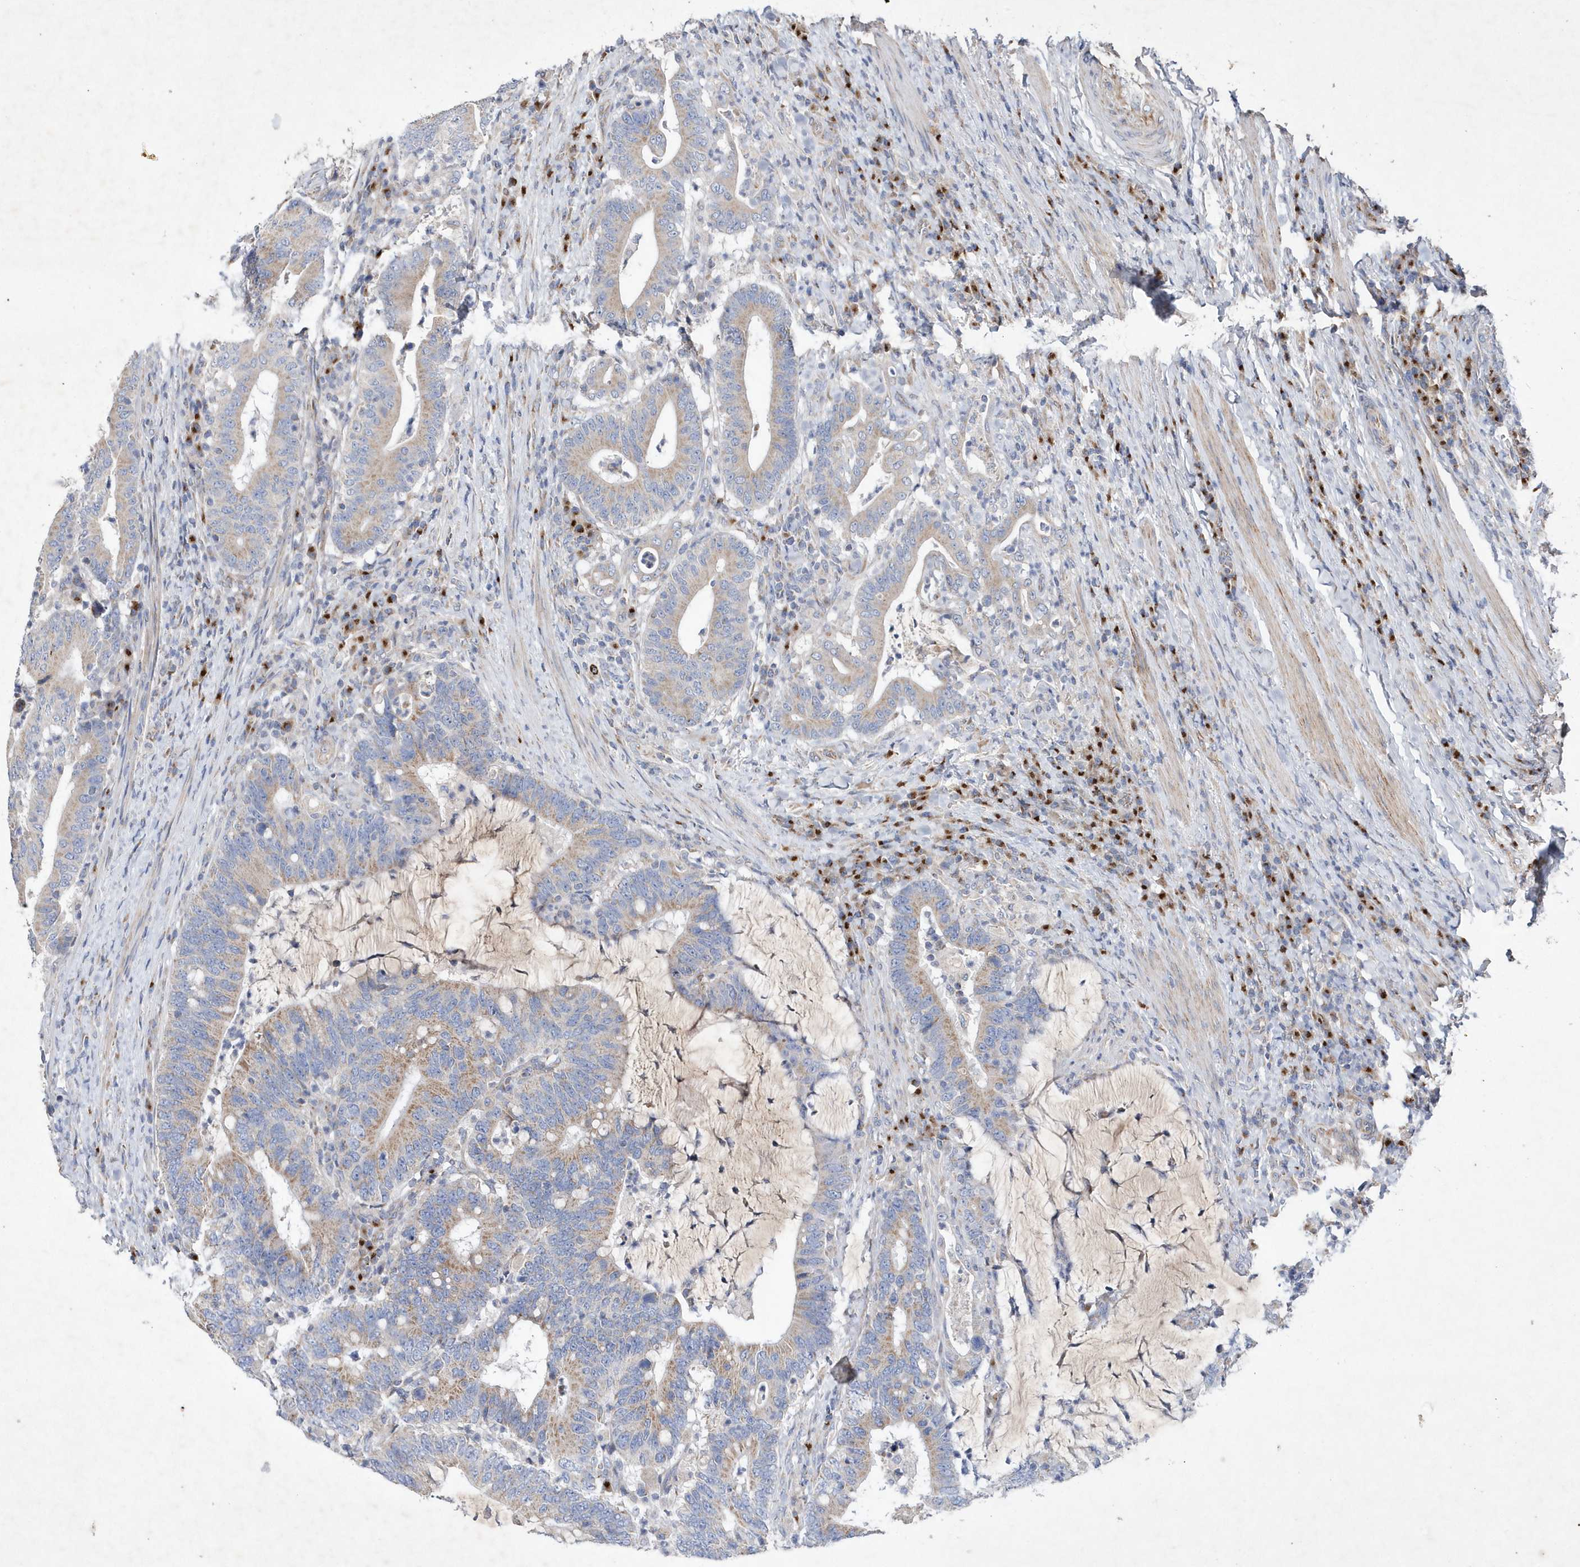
{"staining": {"intensity": "weak", "quantity": "25%-75%", "location": "cytoplasmic/membranous"}, "tissue": "colorectal cancer", "cell_type": "Tumor cells", "image_type": "cancer", "snomed": [{"axis": "morphology", "description": "Adenocarcinoma, NOS"}, {"axis": "topography", "description": "Colon"}], "caption": "IHC micrograph of neoplastic tissue: human adenocarcinoma (colorectal) stained using immunohistochemistry exhibits low levels of weak protein expression localized specifically in the cytoplasmic/membranous of tumor cells, appearing as a cytoplasmic/membranous brown color.", "gene": "METTL8", "patient": {"sex": "female", "age": 66}}